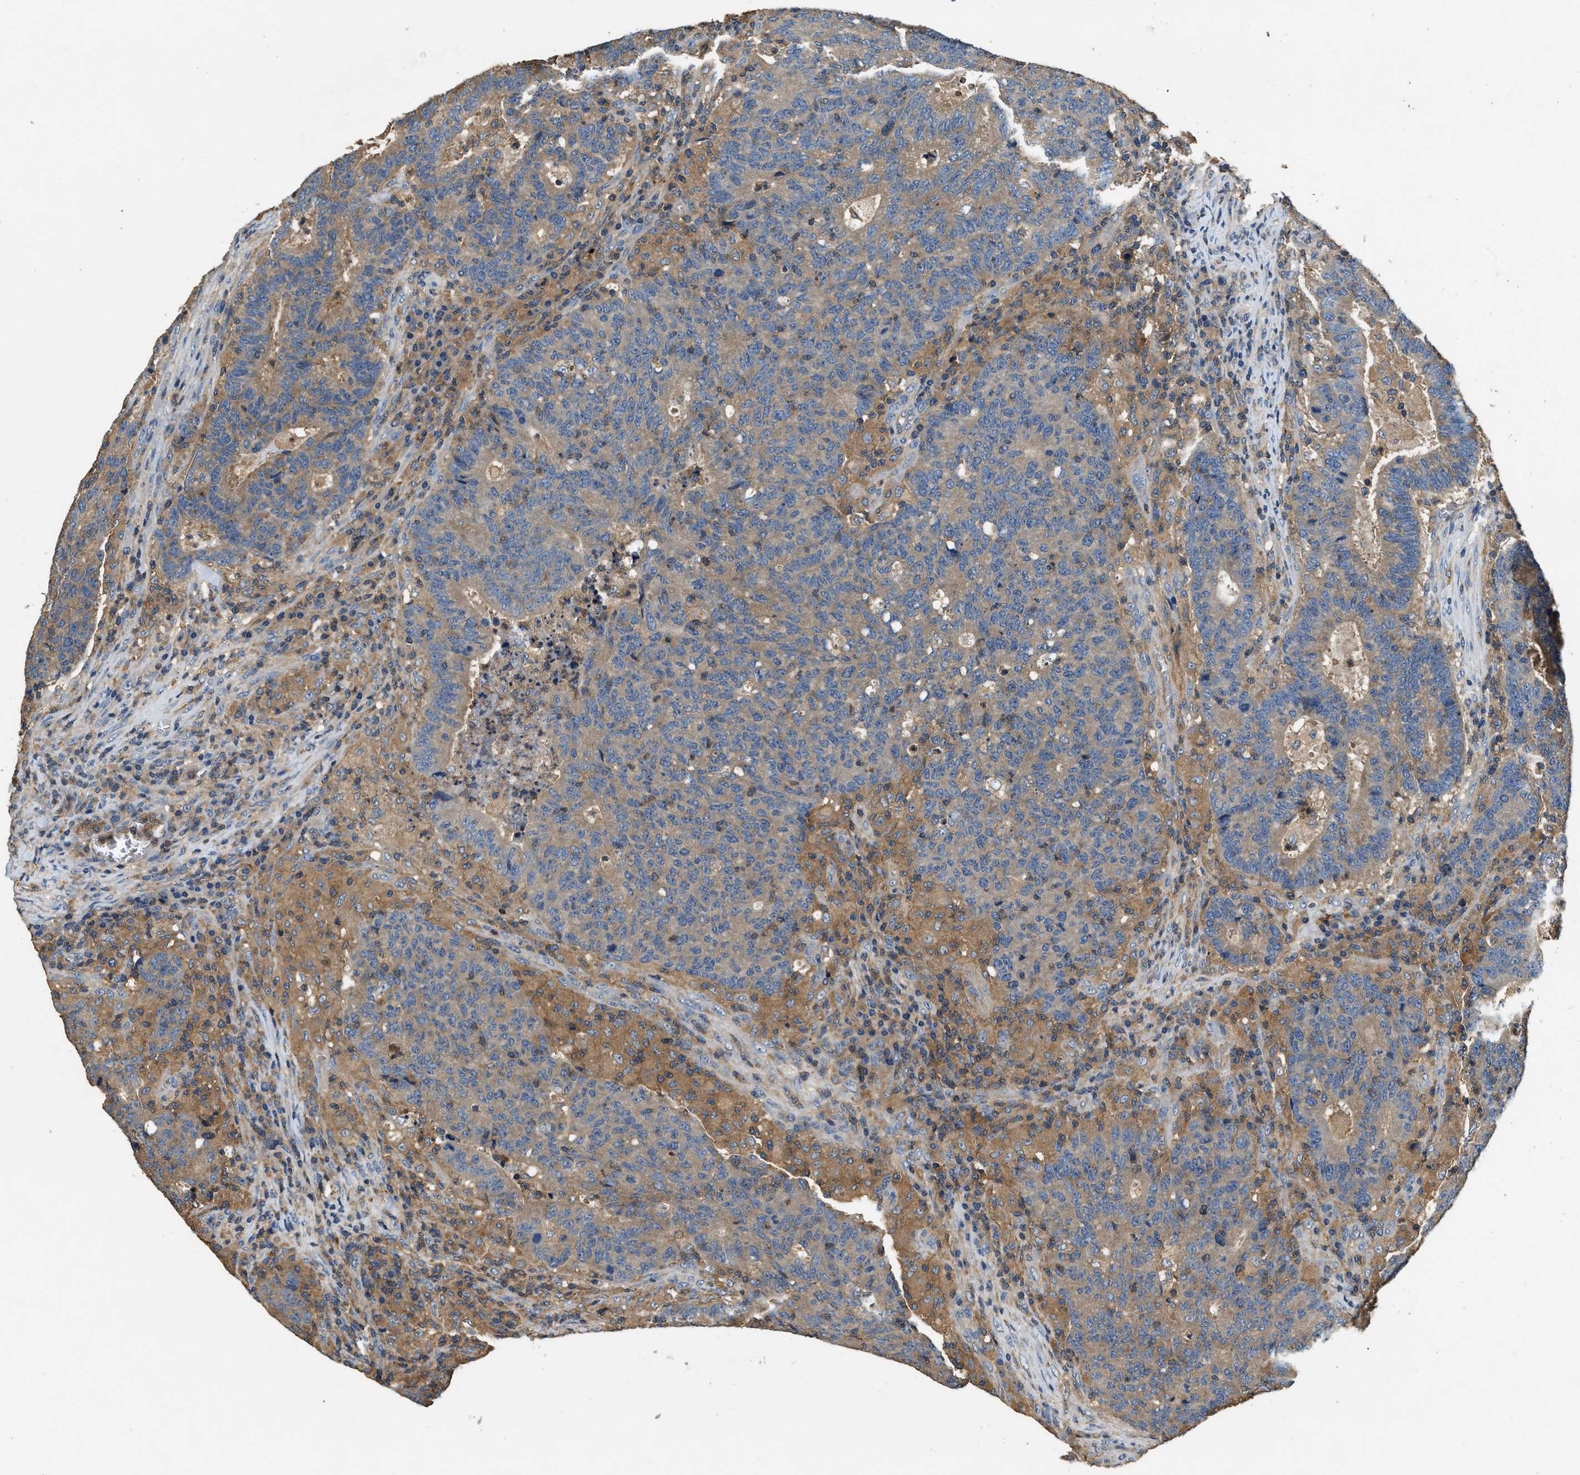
{"staining": {"intensity": "weak", "quantity": "25%-75%", "location": "cytoplasmic/membranous"}, "tissue": "colorectal cancer", "cell_type": "Tumor cells", "image_type": "cancer", "snomed": [{"axis": "morphology", "description": "Adenocarcinoma, NOS"}, {"axis": "topography", "description": "Colon"}], "caption": "Immunohistochemistry micrograph of colorectal cancer (adenocarcinoma) stained for a protein (brown), which exhibits low levels of weak cytoplasmic/membranous staining in approximately 25%-75% of tumor cells.", "gene": "BLOC1S1", "patient": {"sex": "female", "age": 75}}